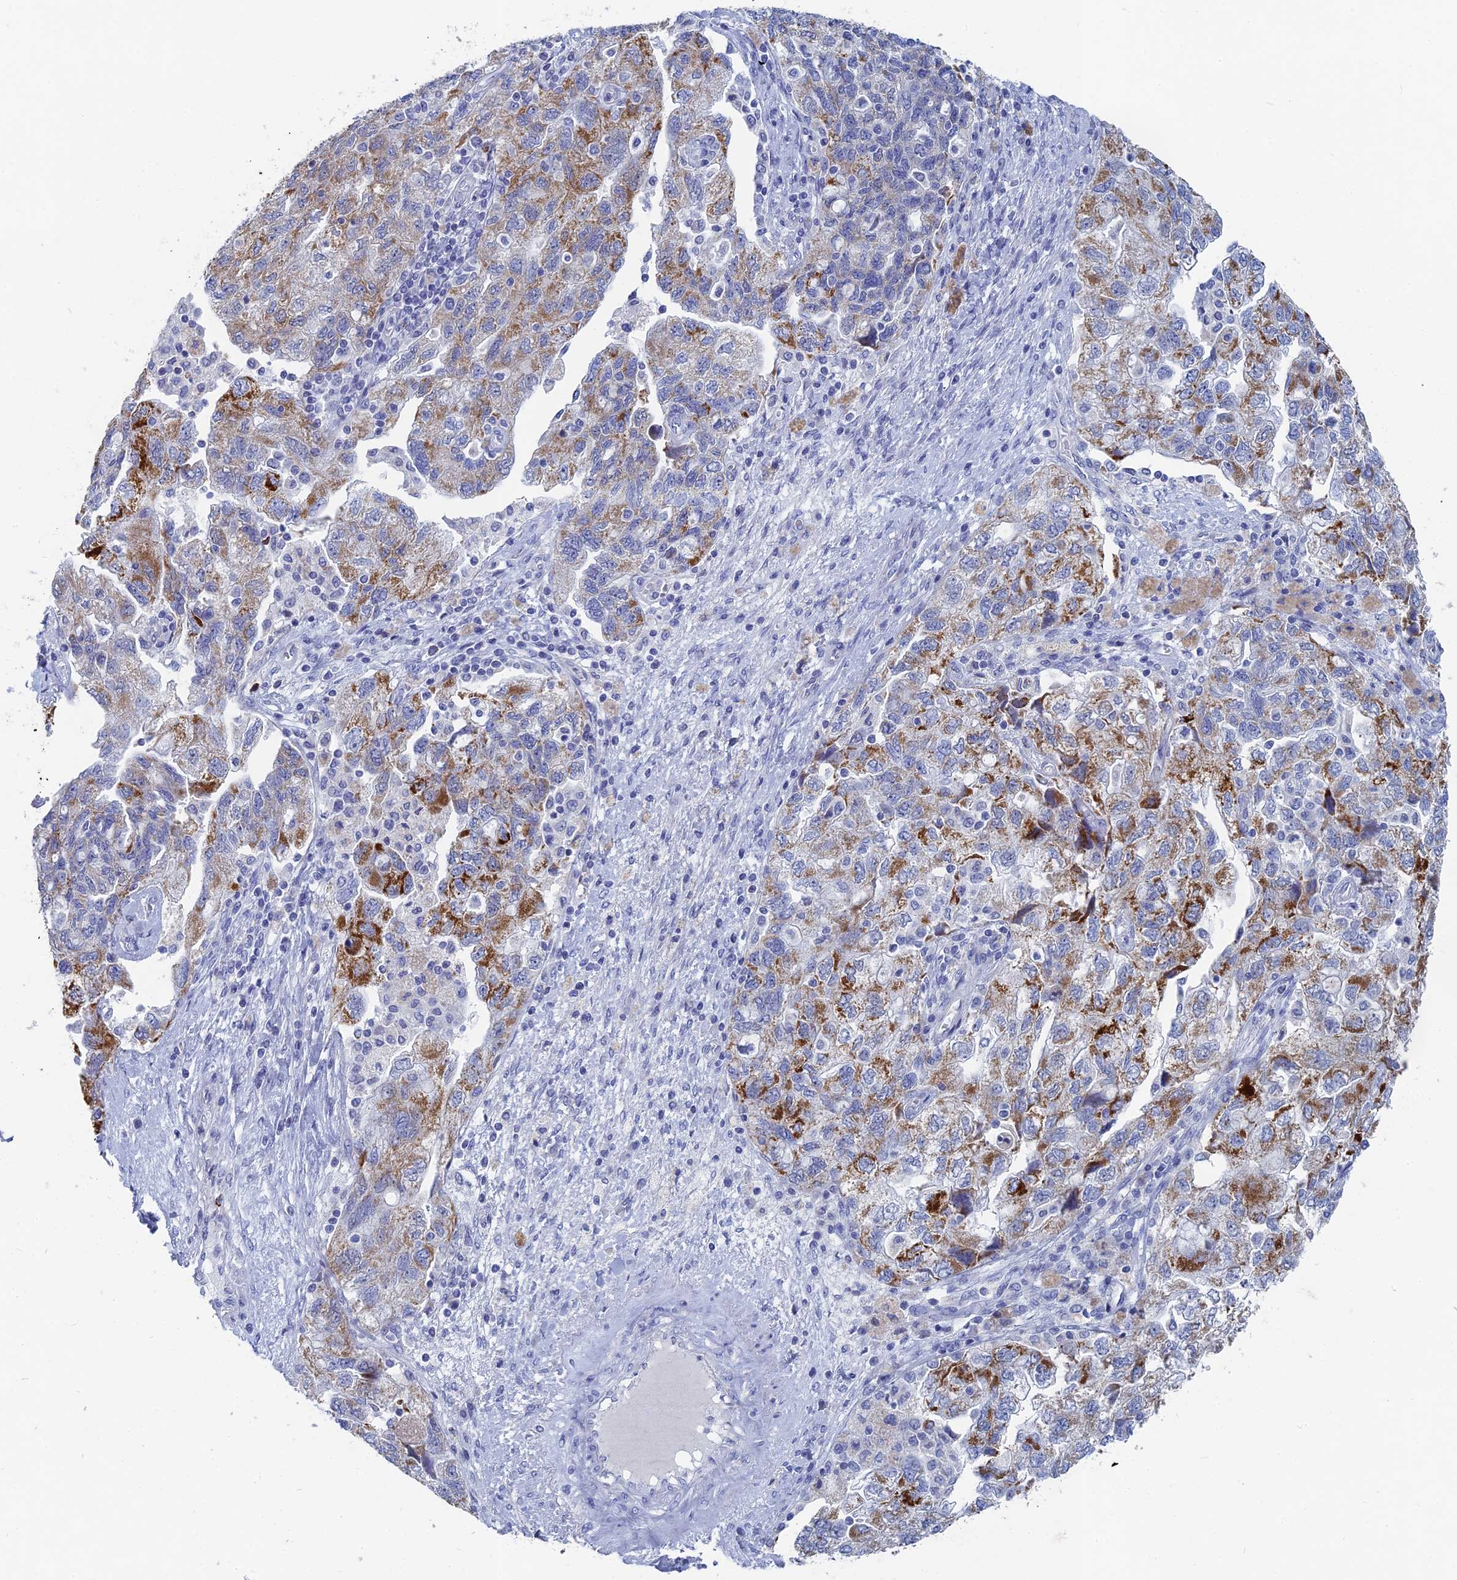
{"staining": {"intensity": "strong", "quantity": "25%-75%", "location": "cytoplasmic/membranous"}, "tissue": "ovarian cancer", "cell_type": "Tumor cells", "image_type": "cancer", "snomed": [{"axis": "morphology", "description": "Carcinoma, NOS"}, {"axis": "morphology", "description": "Cystadenocarcinoma, serous, NOS"}, {"axis": "topography", "description": "Ovary"}], "caption": "Protein analysis of ovarian cancer tissue demonstrates strong cytoplasmic/membranous positivity in about 25%-75% of tumor cells.", "gene": "HIGD1A", "patient": {"sex": "female", "age": 69}}